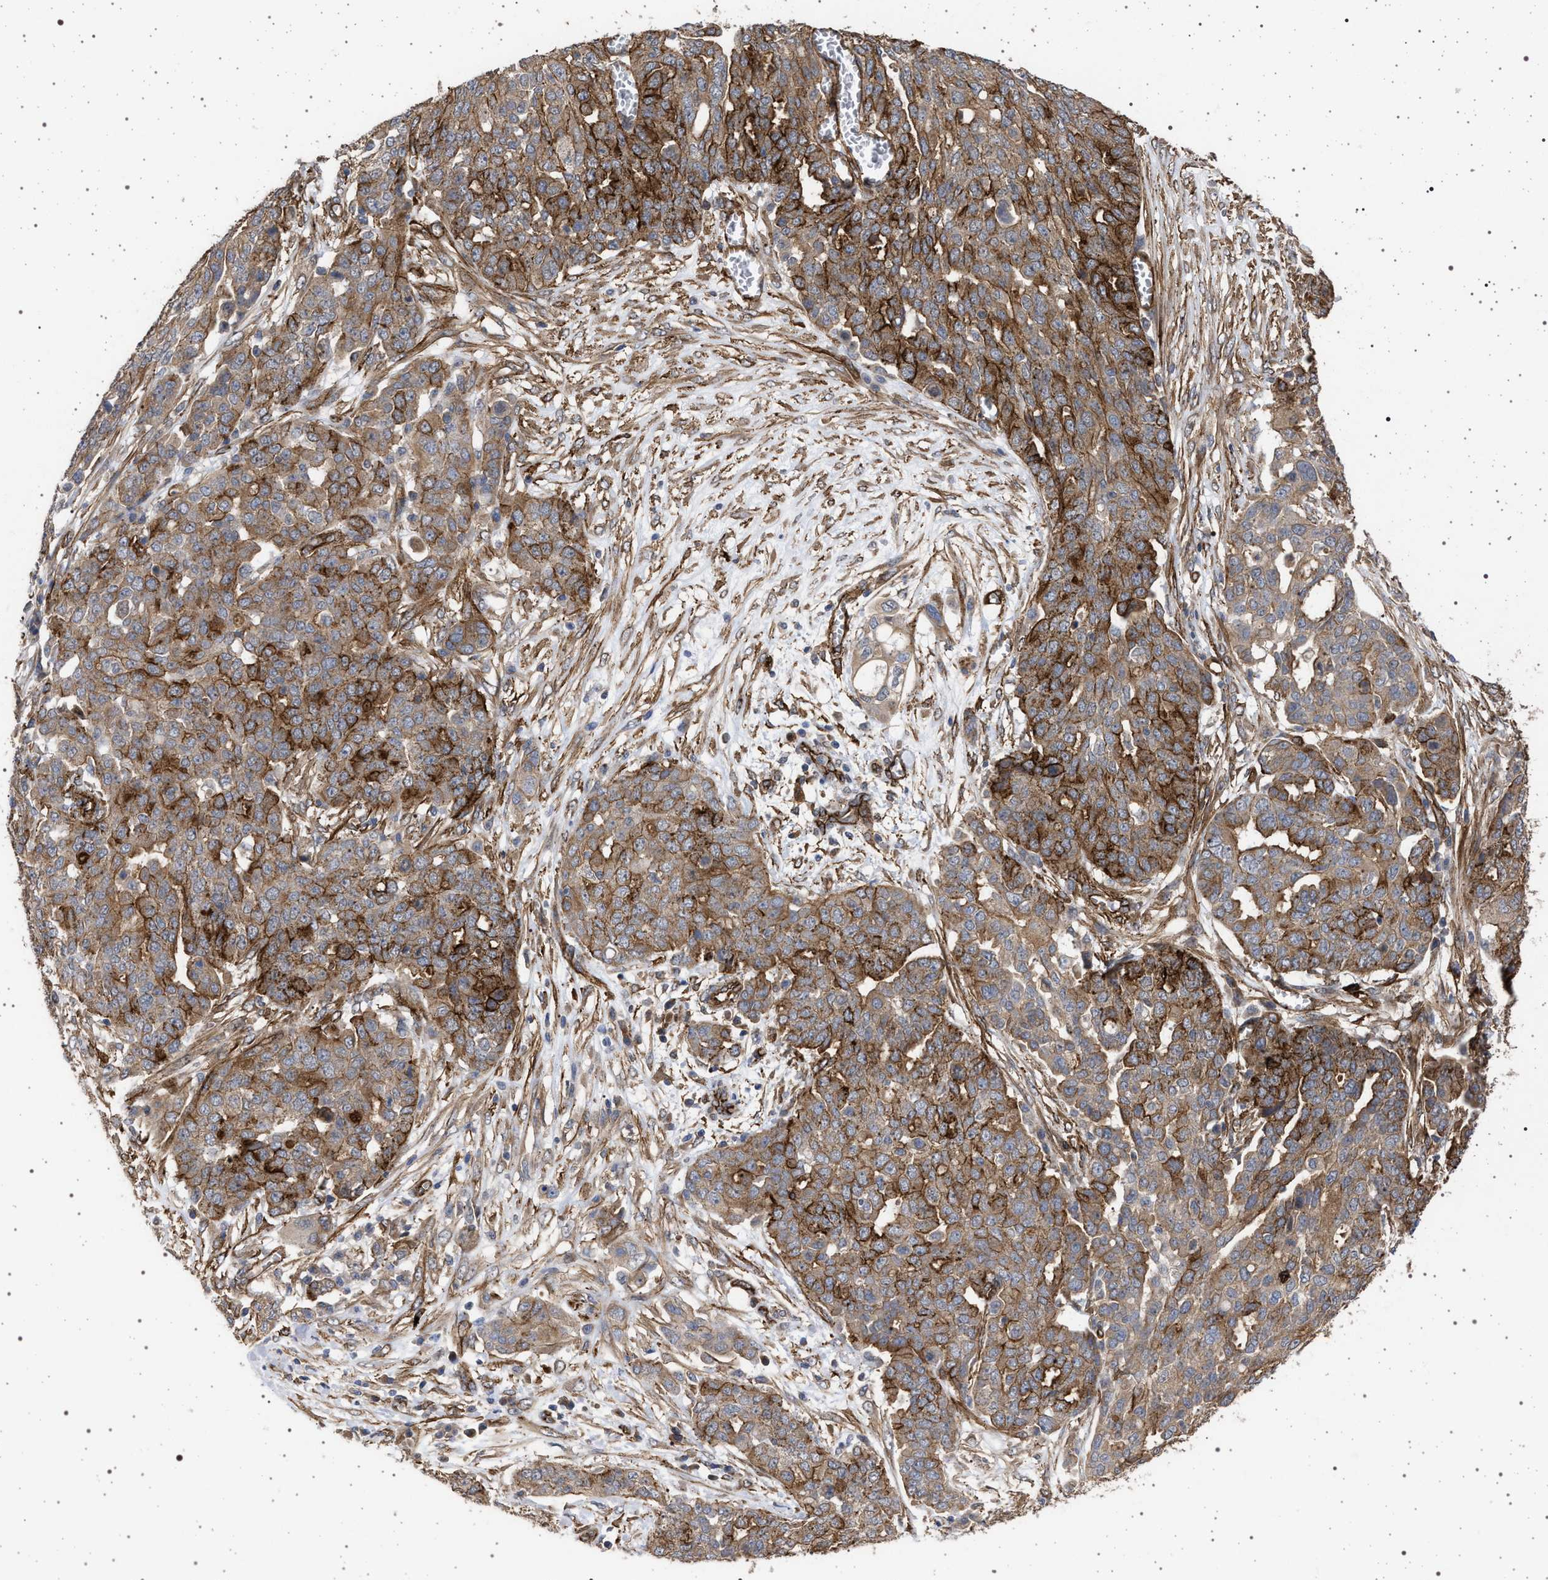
{"staining": {"intensity": "strong", "quantity": ">75%", "location": "cytoplasmic/membranous"}, "tissue": "ovarian cancer", "cell_type": "Tumor cells", "image_type": "cancer", "snomed": [{"axis": "morphology", "description": "Cystadenocarcinoma, serous, NOS"}, {"axis": "topography", "description": "Soft tissue"}, {"axis": "topography", "description": "Ovary"}], "caption": "Protein expression analysis of human ovarian cancer (serous cystadenocarcinoma) reveals strong cytoplasmic/membranous staining in approximately >75% of tumor cells.", "gene": "IFT20", "patient": {"sex": "female", "age": 57}}